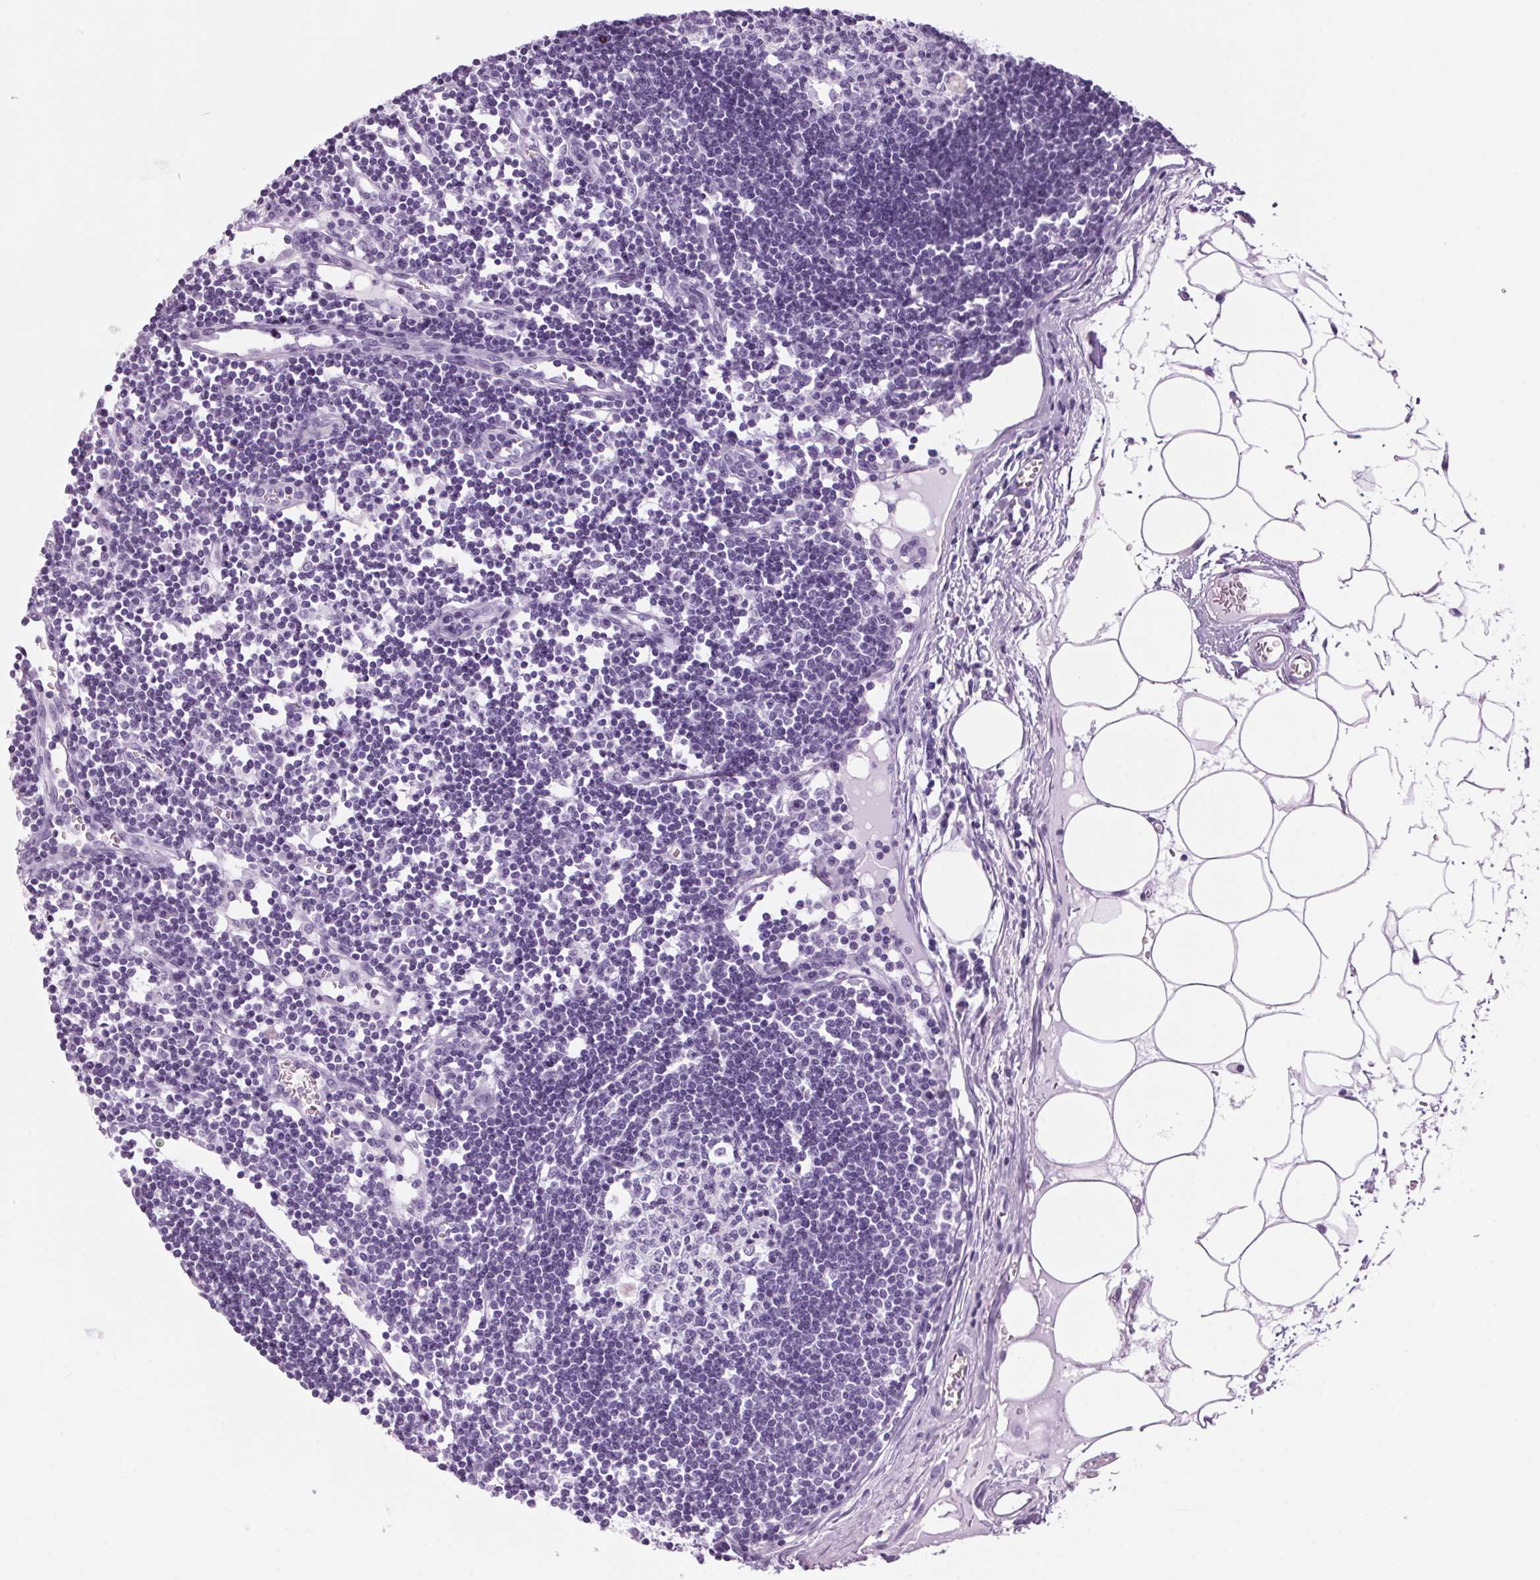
{"staining": {"intensity": "negative", "quantity": "none", "location": "none"}, "tissue": "lymph node", "cell_type": "Germinal center cells", "image_type": "normal", "snomed": [{"axis": "morphology", "description": "Normal tissue, NOS"}, {"axis": "topography", "description": "Lymph node"}], "caption": "Immunohistochemistry (IHC) photomicrograph of unremarkable lymph node stained for a protein (brown), which shows no expression in germinal center cells. (DAB (3,3'-diaminobenzidine) IHC with hematoxylin counter stain).", "gene": "PPP1R1A", "patient": {"sex": "female", "age": 65}}